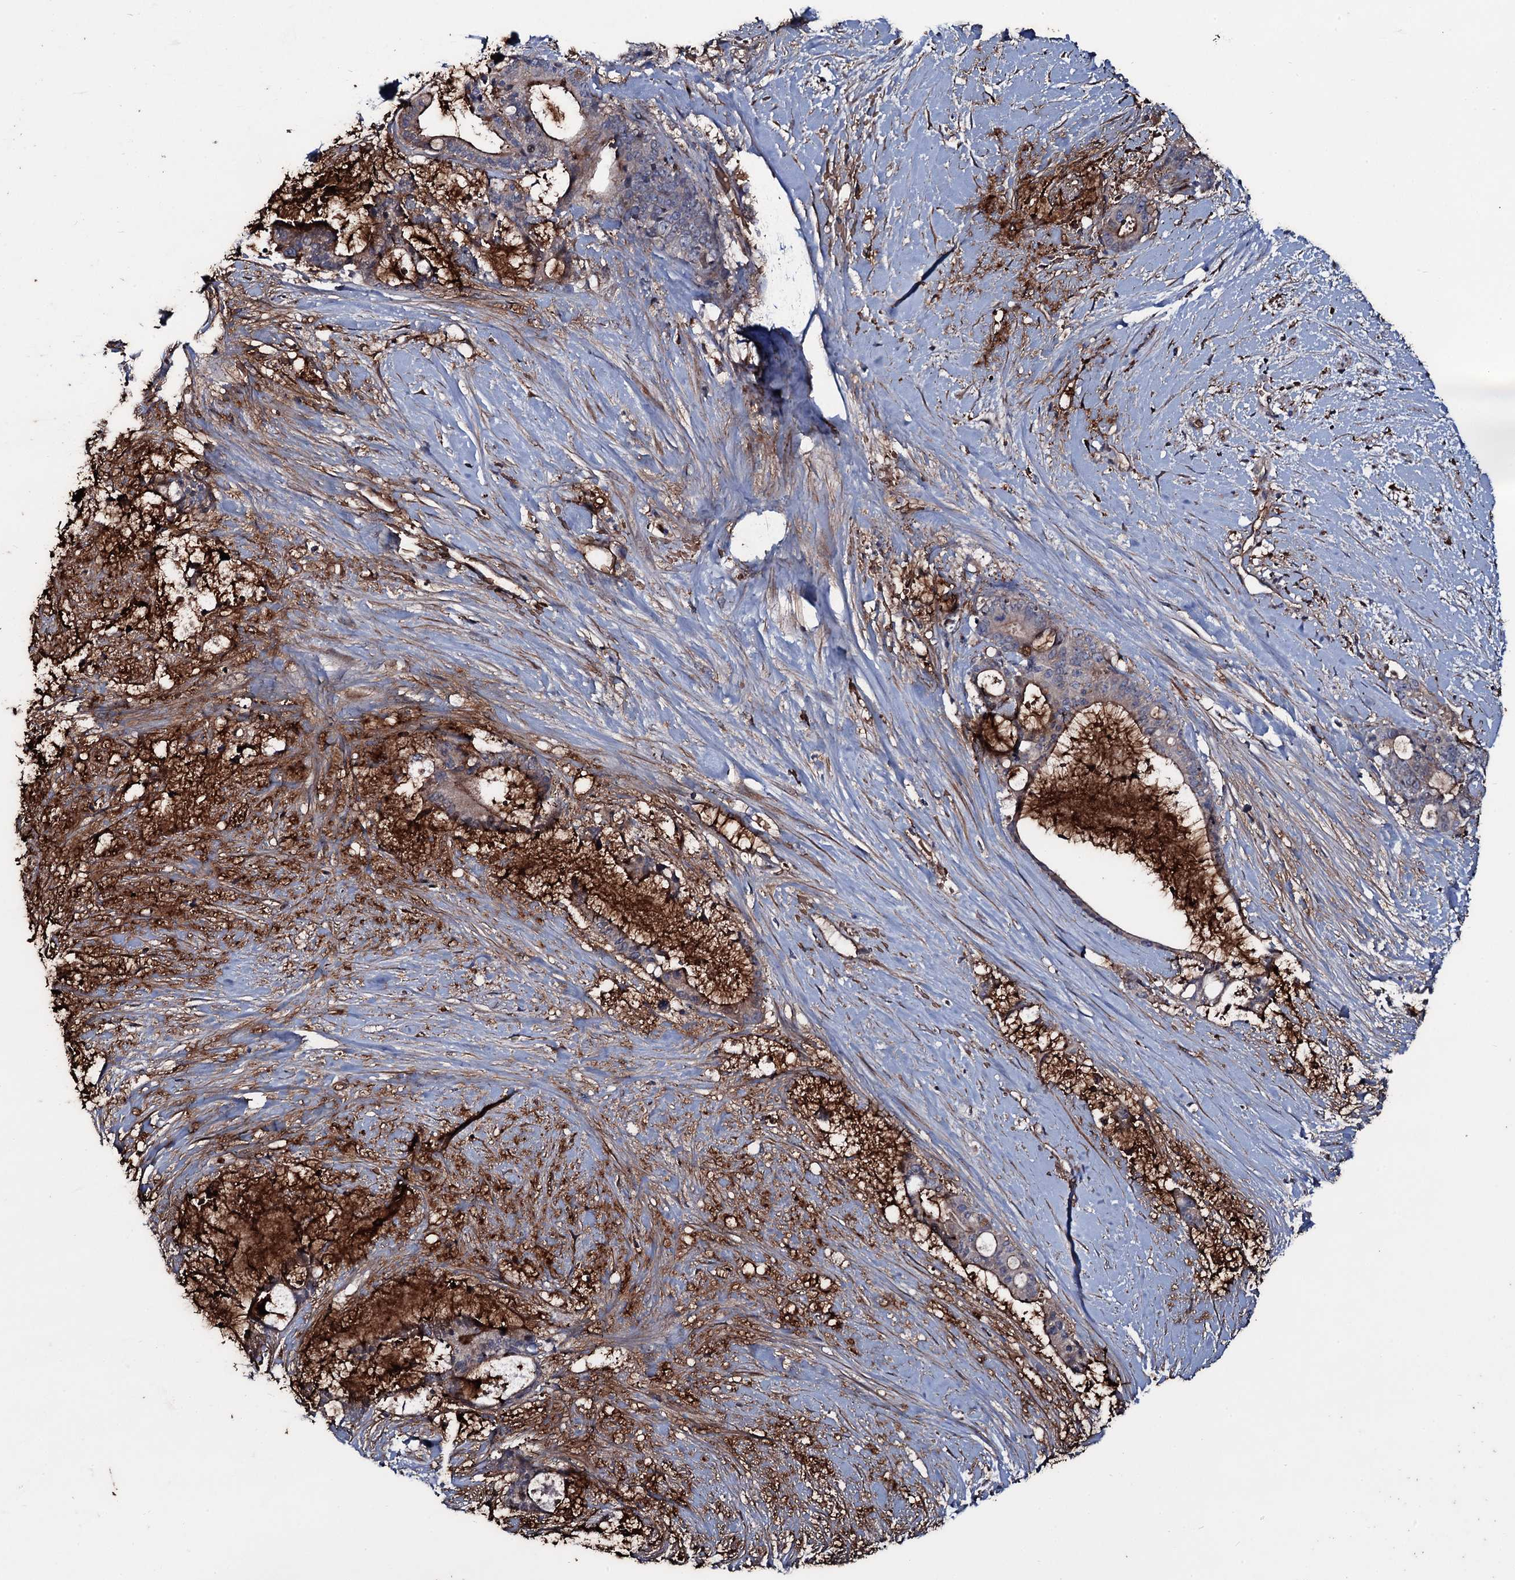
{"staining": {"intensity": "moderate", "quantity": "<25%", "location": "cytoplasmic/membranous"}, "tissue": "liver cancer", "cell_type": "Tumor cells", "image_type": "cancer", "snomed": [{"axis": "morphology", "description": "Normal tissue, NOS"}, {"axis": "morphology", "description": "Cholangiocarcinoma"}, {"axis": "topography", "description": "Liver"}, {"axis": "topography", "description": "Peripheral nerve tissue"}], "caption": "Protein expression analysis of liver cancer (cholangiocarcinoma) reveals moderate cytoplasmic/membranous expression in about <25% of tumor cells. The staining was performed using DAB (3,3'-diaminobenzidine), with brown indicating positive protein expression. Nuclei are stained blue with hematoxylin.", "gene": "ZSWIM8", "patient": {"sex": "female", "age": 73}}